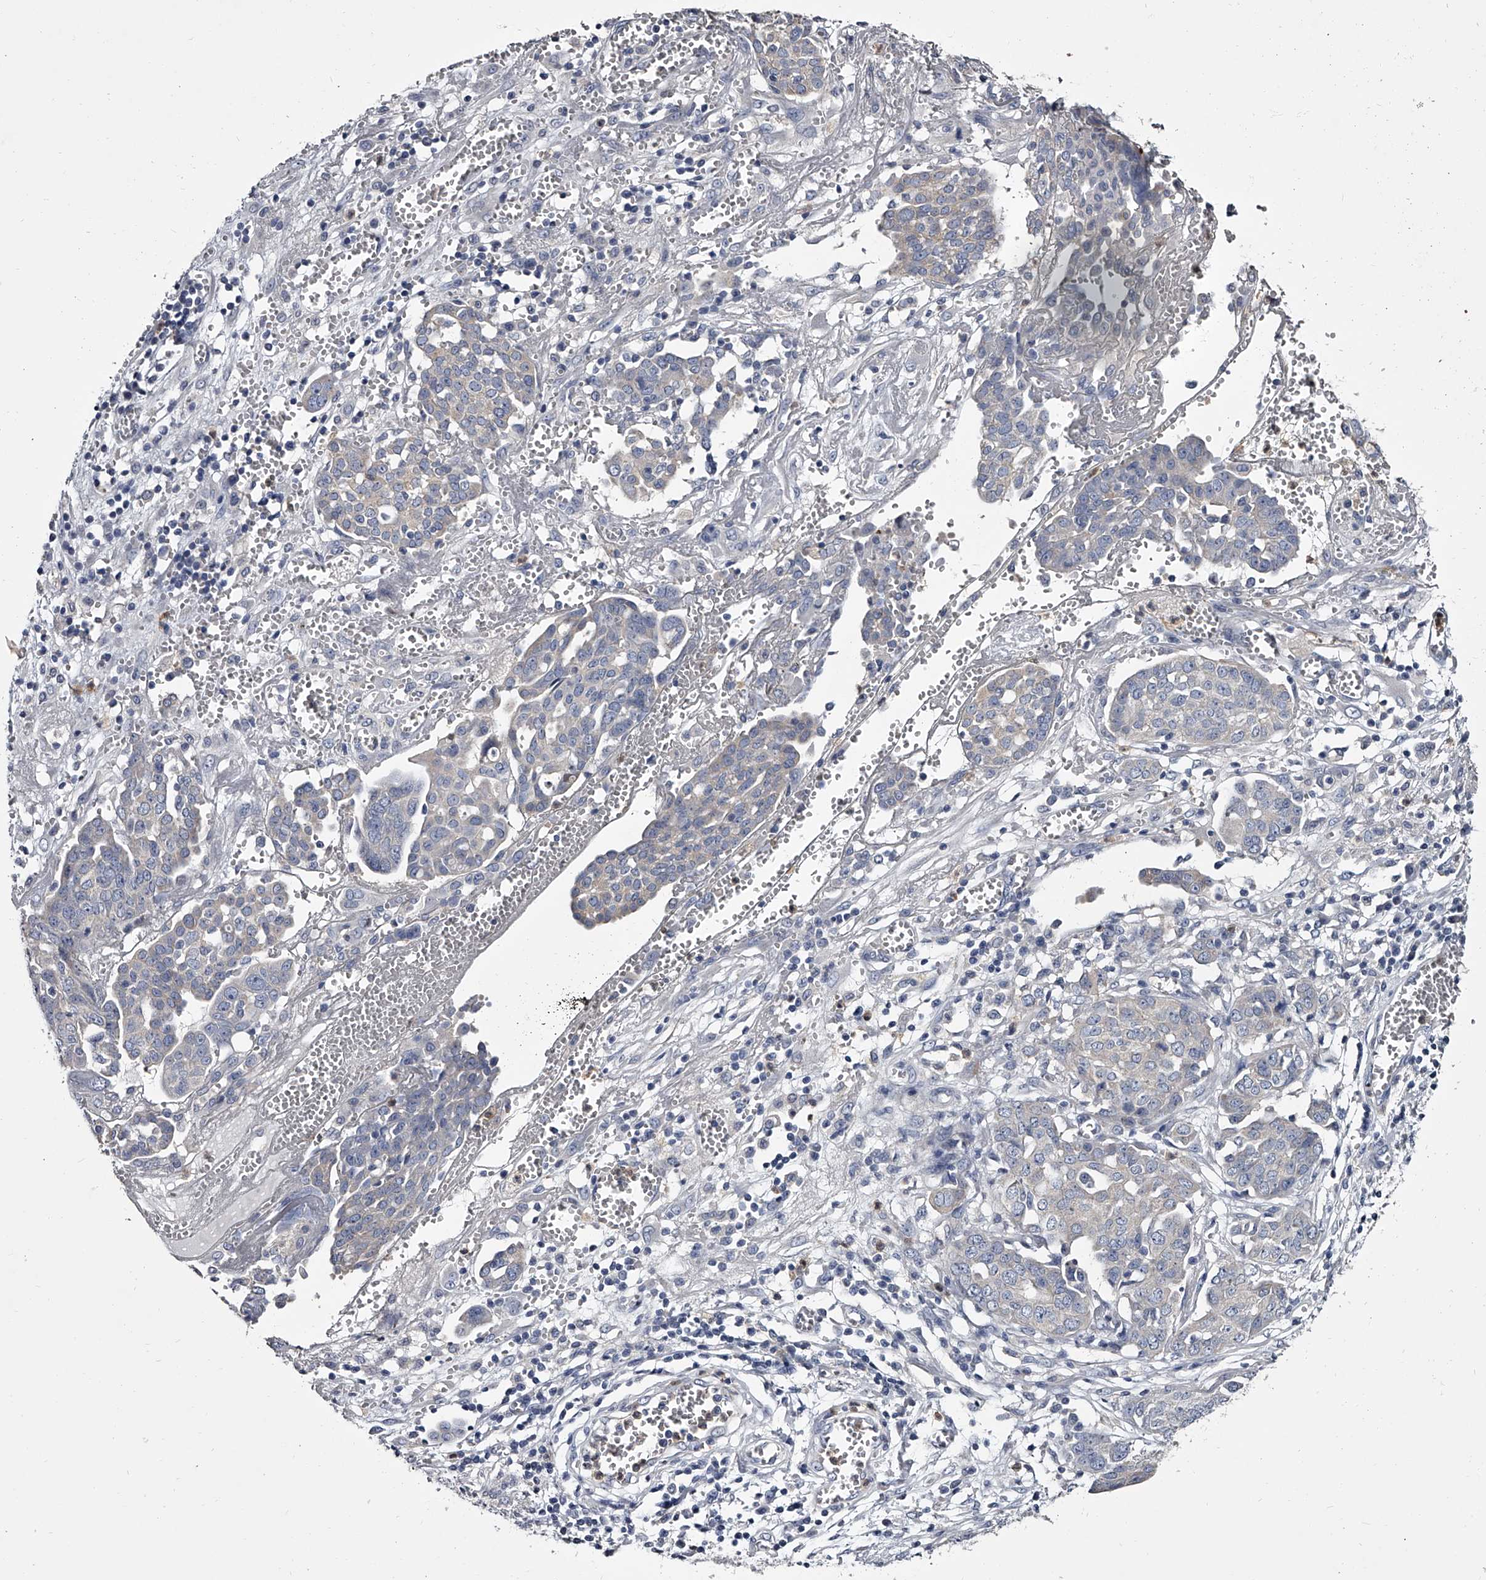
{"staining": {"intensity": "negative", "quantity": "none", "location": "none"}, "tissue": "ovarian cancer", "cell_type": "Tumor cells", "image_type": "cancer", "snomed": [{"axis": "morphology", "description": "Cystadenocarcinoma, serous, NOS"}, {"axis": "topography", "description": "Soft tissue"}, {"axis": "topography", "description": "Ovary"}], "caption": "The immunohistochemistry histopathology image has no significant staining in tumor cells of ovarian cancer (serous cystadenocarcinoma) tissue.", "gene": "GAPVD1", "patient": {"sex": "female", "age": 57}}